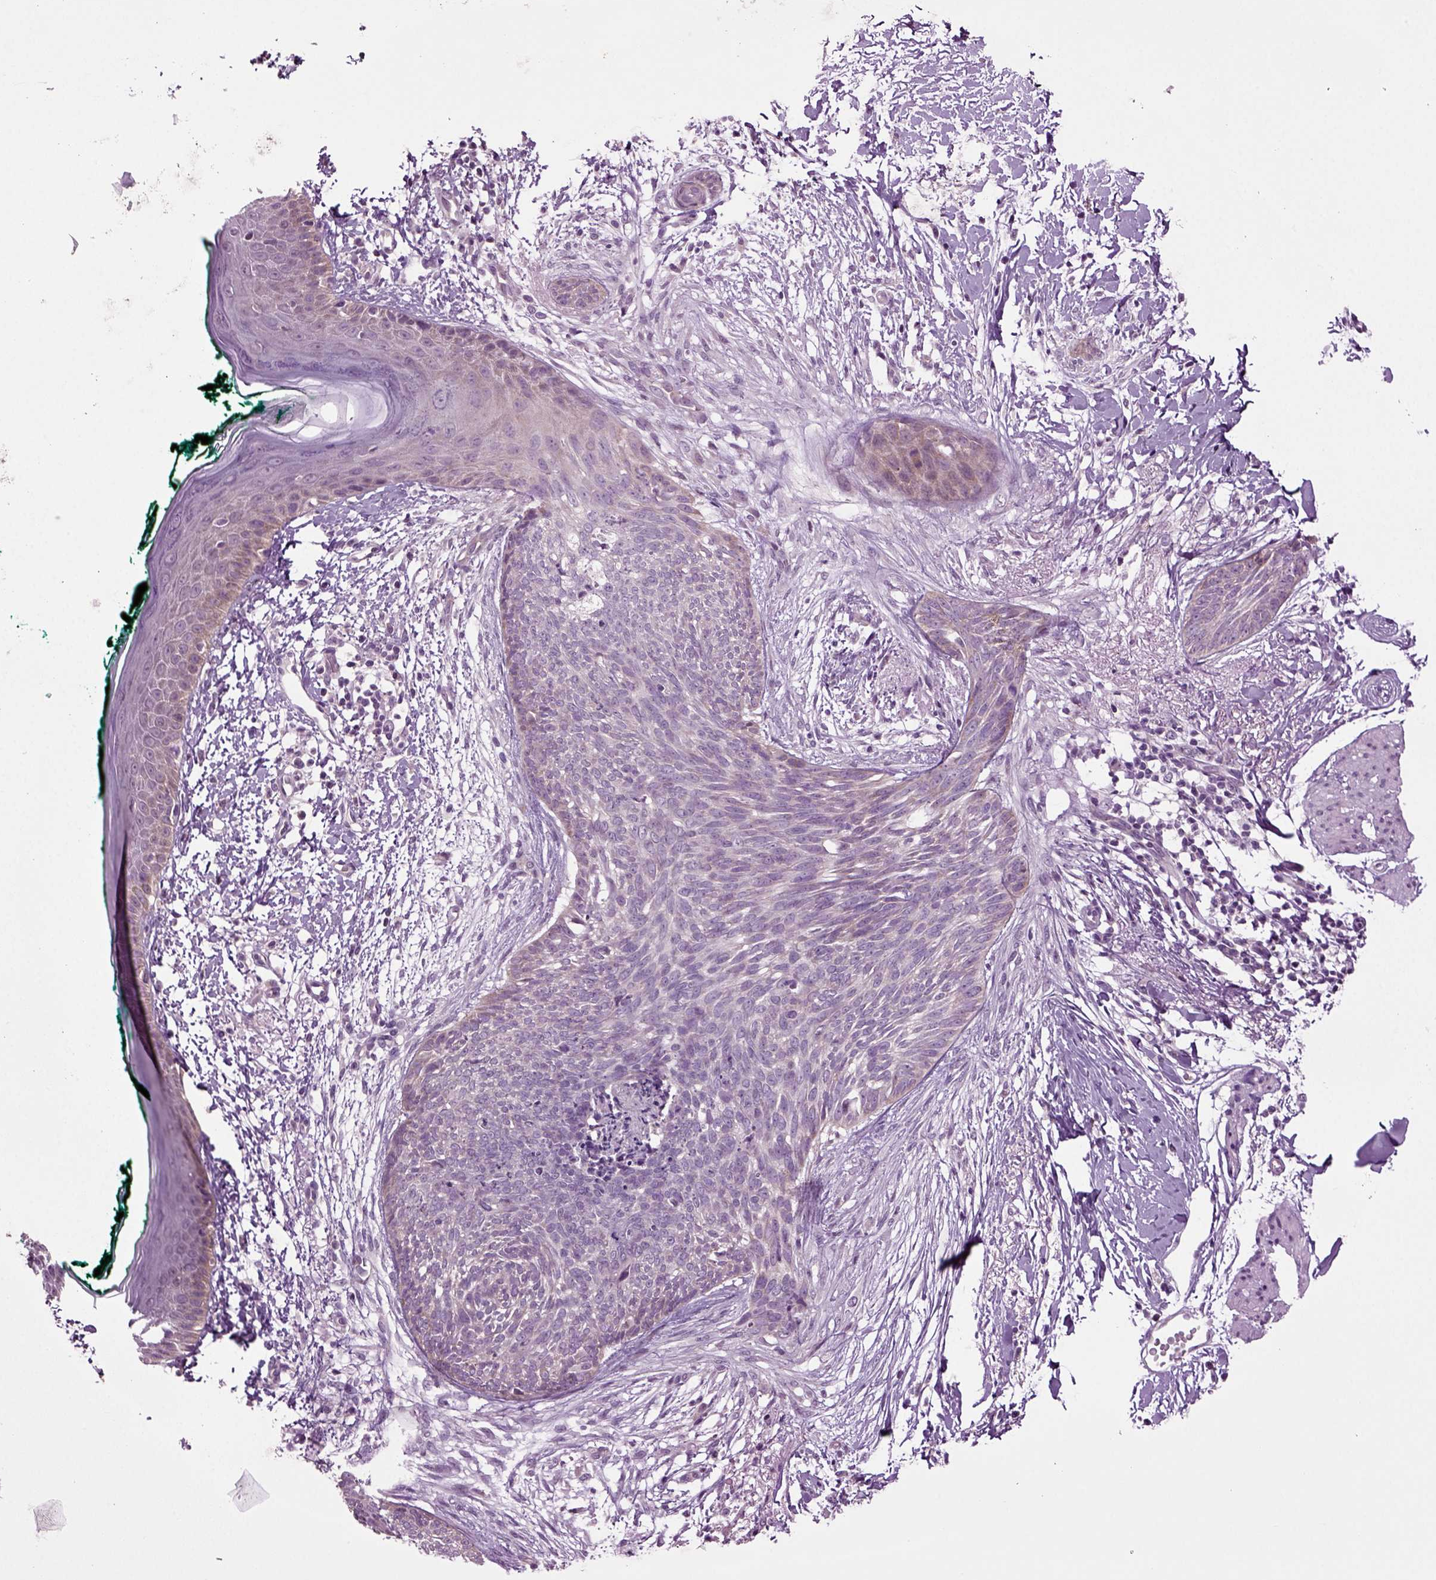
{"staining": {"intensity": "weak", "quantity": "<25%", "location": "cytoplasmic/membranous"}, "tissue": "skin cancer", "cell_type": "Tumor cells", "image_type": "cancer", "snomed": [{"axis": "morphology", "description": "Normal tissue, NOS"}, {"axis": "morphology", "description": "Basal cell carcinoma"}, {"axis": "topography", "description": "Skin"}], "caption": "This histopathology image is of skin cancer (basal cell carcinoma) stained with immunohistochemistry (IHC) to label a protein in brown with the nuclei are counter-stained blue. There is no expression in tumor cells. (DAB (3,3'-diaminobenzidine) IHC with hematoxylin counter stain).", "gene": "PLCH2", "patient": {"sex": "male", "age": 84}}